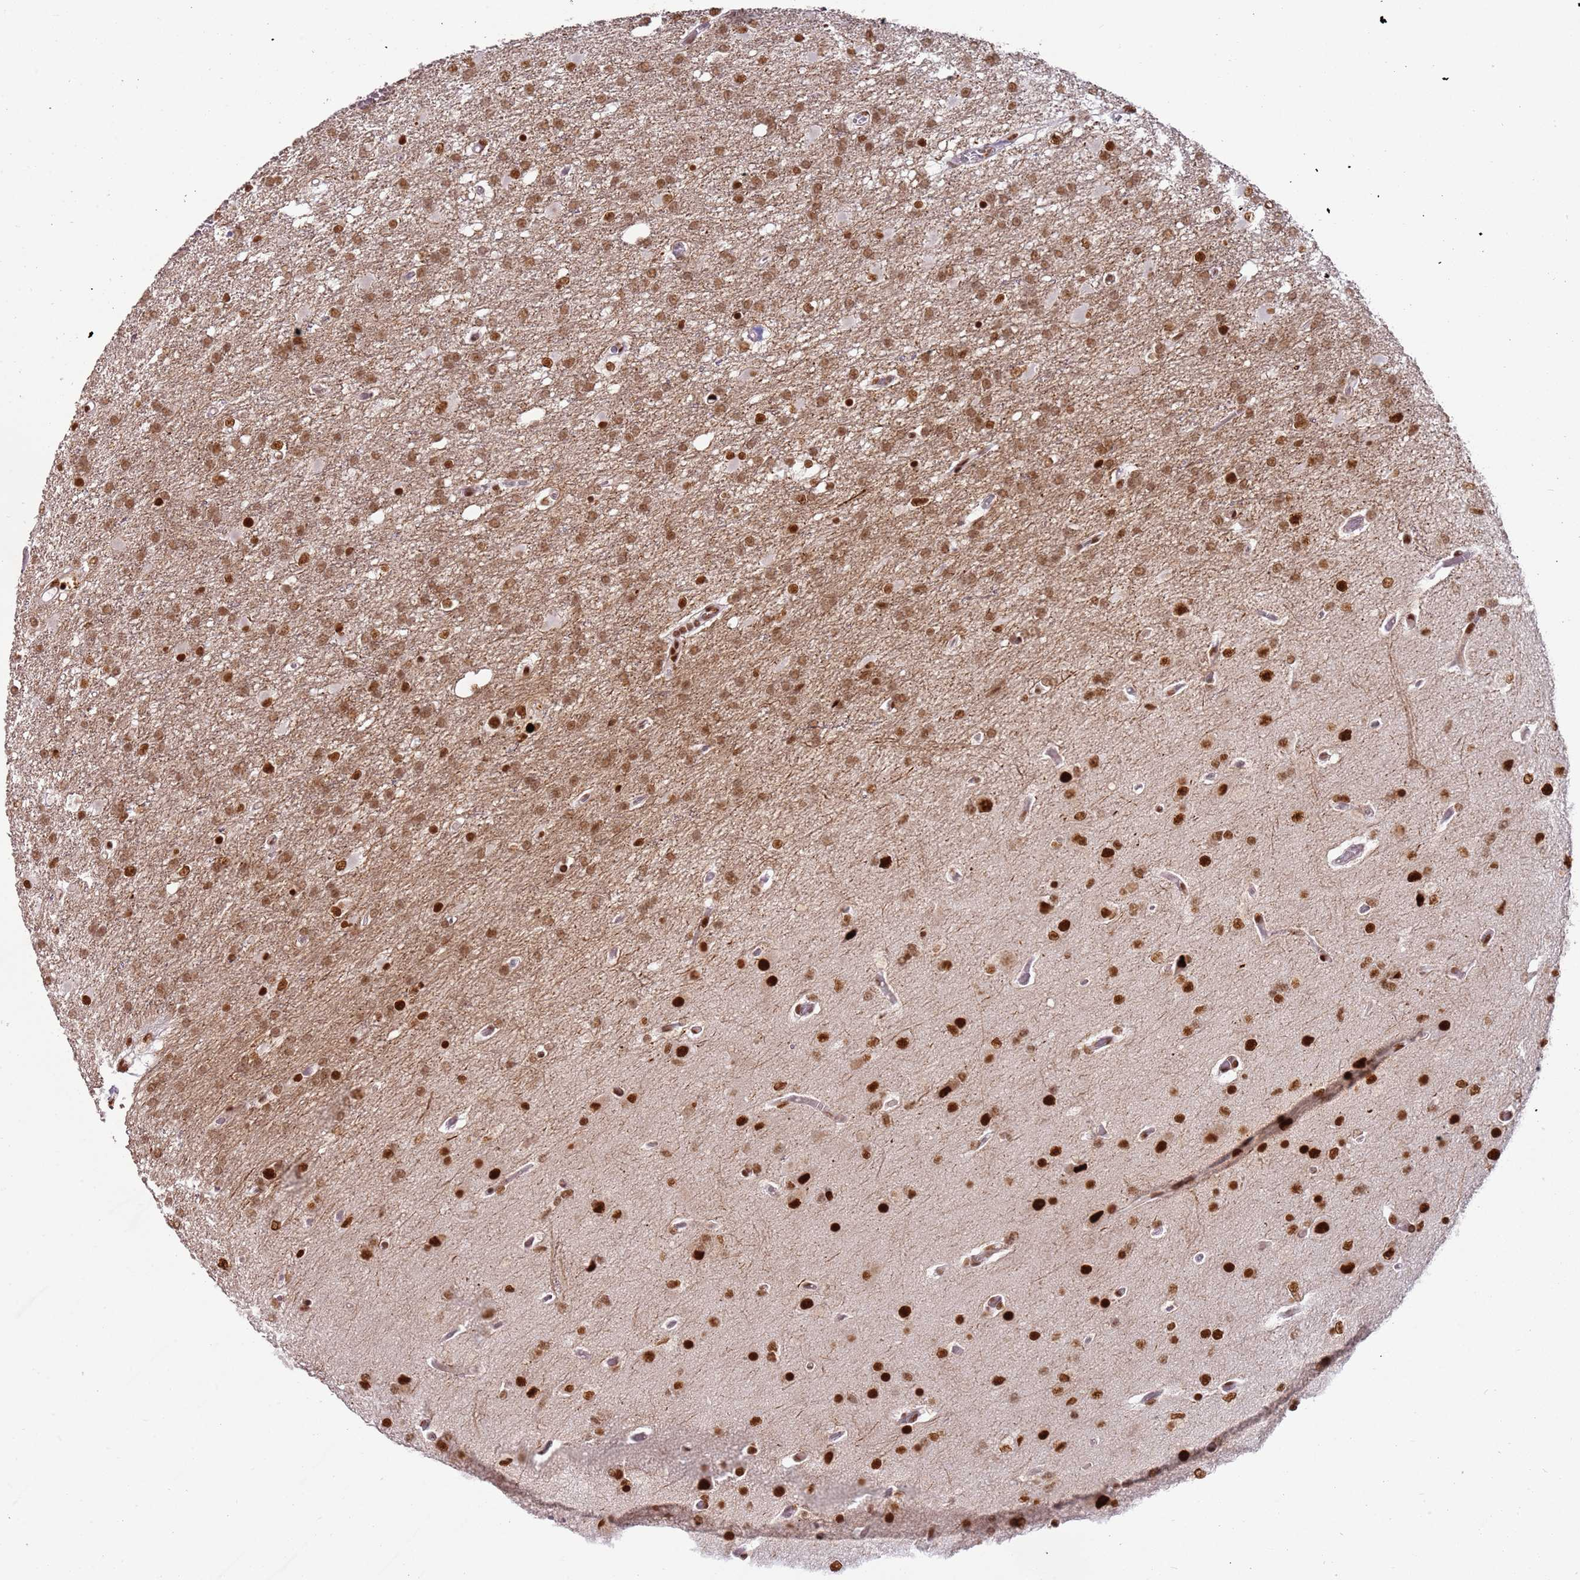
{"staining": {"intensity": "moderate", "quantity": ">75%", "location": "nuclear"}, "tissue": "glioma", "cell_type": "Tumor cells", "image_type": "cancer", "snomed": [{"axis": "morphology", "description": "Glioma, malignant, High grade"}, {"axis": "topography", "description": "Brain"}], "caption": "DAB (3,3'-diaminobenzidine) immunohistochemical staining of malignant high-grade glioma reveals moderate nuclear protein staining in about >75% of tumor cells.", "gene": "TENT4A", "patient": {"sex": "female", "age": 74}}